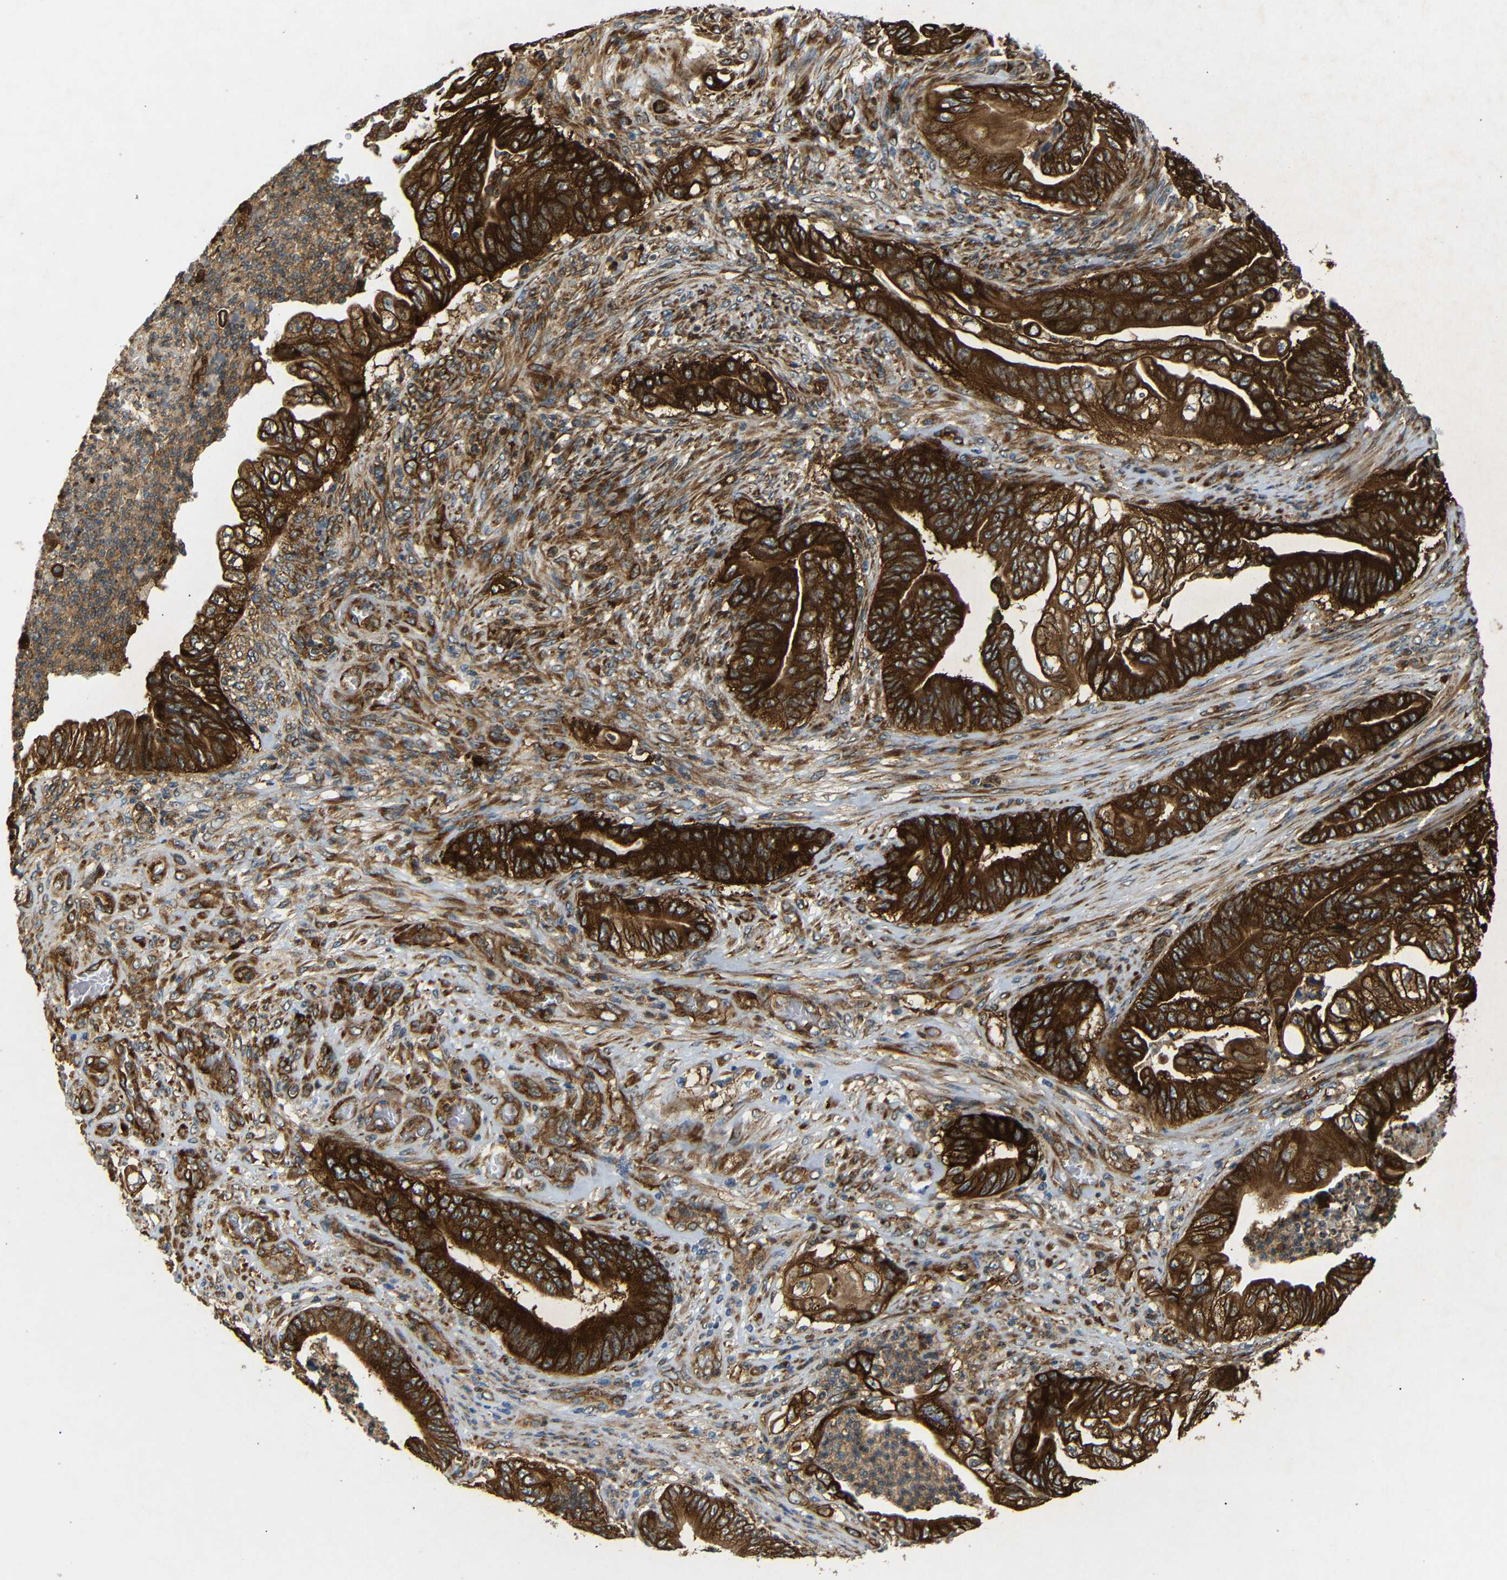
{"staining": {"intensity": "strong", "quantity": ">75%", "location": "cytoplasmic/membranous"}, "tissue": "stomach cancer", "cell_type": "Tumor cells", "image_type": "cancer", "snomed": [{"axis": "morphology", "description": "Adenocarcinoma, NOS"}, {"axis": "topography", "description": "Stomach"}], "caption": "Human stomach cancer stained with a brown dye shows strong cytoplasmic/membranous positive expression in approximately >75% of tumor cells.", "gene": "BTF3", "patient": {"sex": "female", "age": 73}}